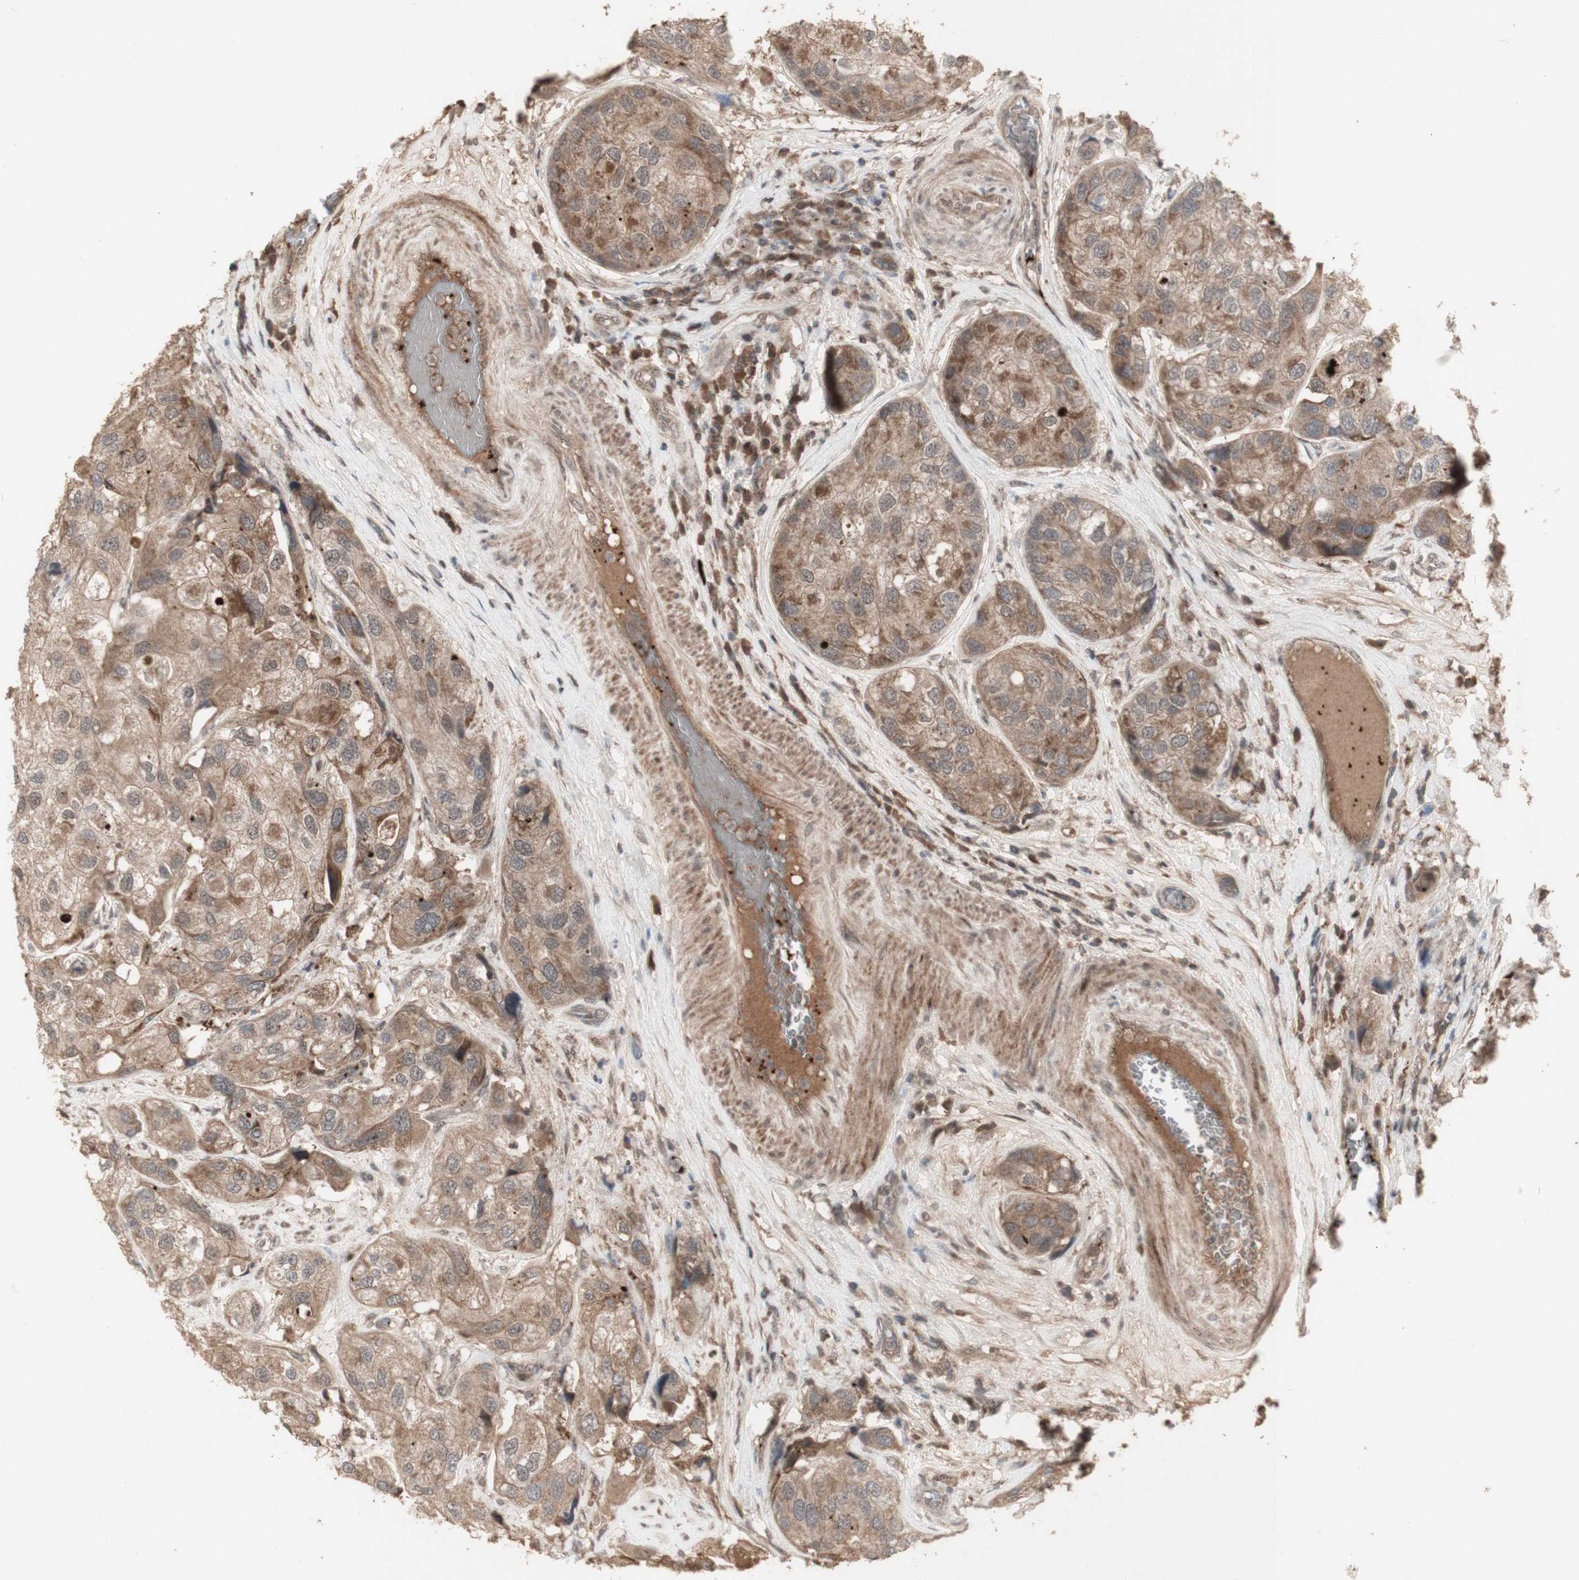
{"staining": {"intensity": "moderate", "quantity": ">75%", "location": "cytoplasmic/membranous"}, "tissue": "urothelial cancer", "cell_type": "Tumor cells", "image_type": "cancer", "snomed": [{"axis": "morphology", "description": "Urothelial carcinoma, High grade"}, {"axis": "topography", "description": "Urinary bladder"}], "caption": "Urothelial cancer stained with immunohistochemistry (IHC) demonstrates moderate cytoplasmic/membranous staining in about >75% of tumor cells.", "gene": "ALOX12", "patient": {"sex": "female", "age": 64}}